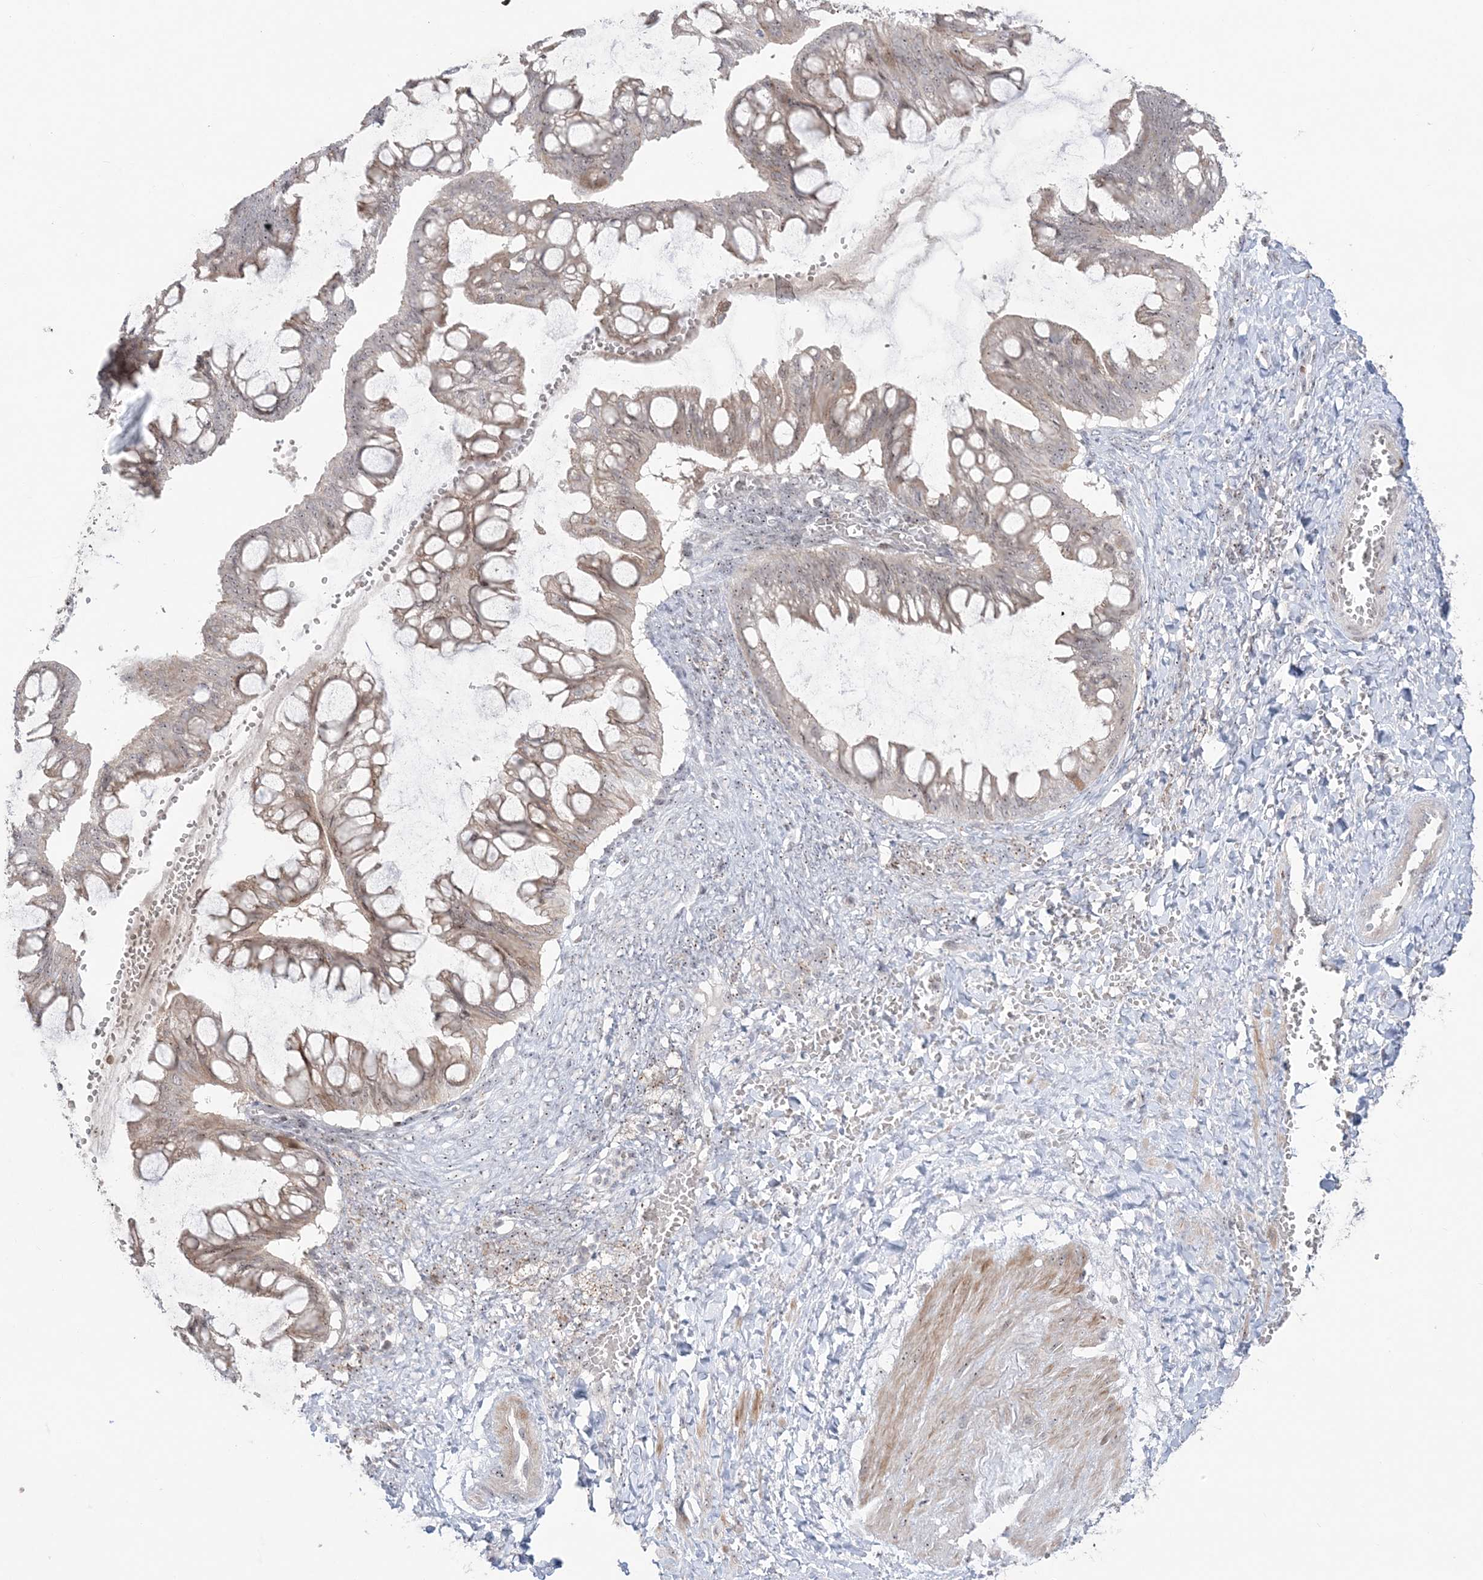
{"staining": {"intensity": "weak", "quantity": ">75%", "location": "cytoplasmic/membranous"}, "tissue": "ovarian cancer", "cell_type": "Tumor cells", "image_type": "cancer", "snomed": [{"axis": "morphology", "description": "Cystadenocarcinoma, mucinous, NOS"}, {"axis": "topography", "description": "Ovary"}], "caption": "Tumor cells show low levels of weak cytoplasmic/membranous expression in approximately >75% of cells in human ovarian cancer.", "gene": "SH3BP4", "patient": {"sex": "female", "age": 73}}